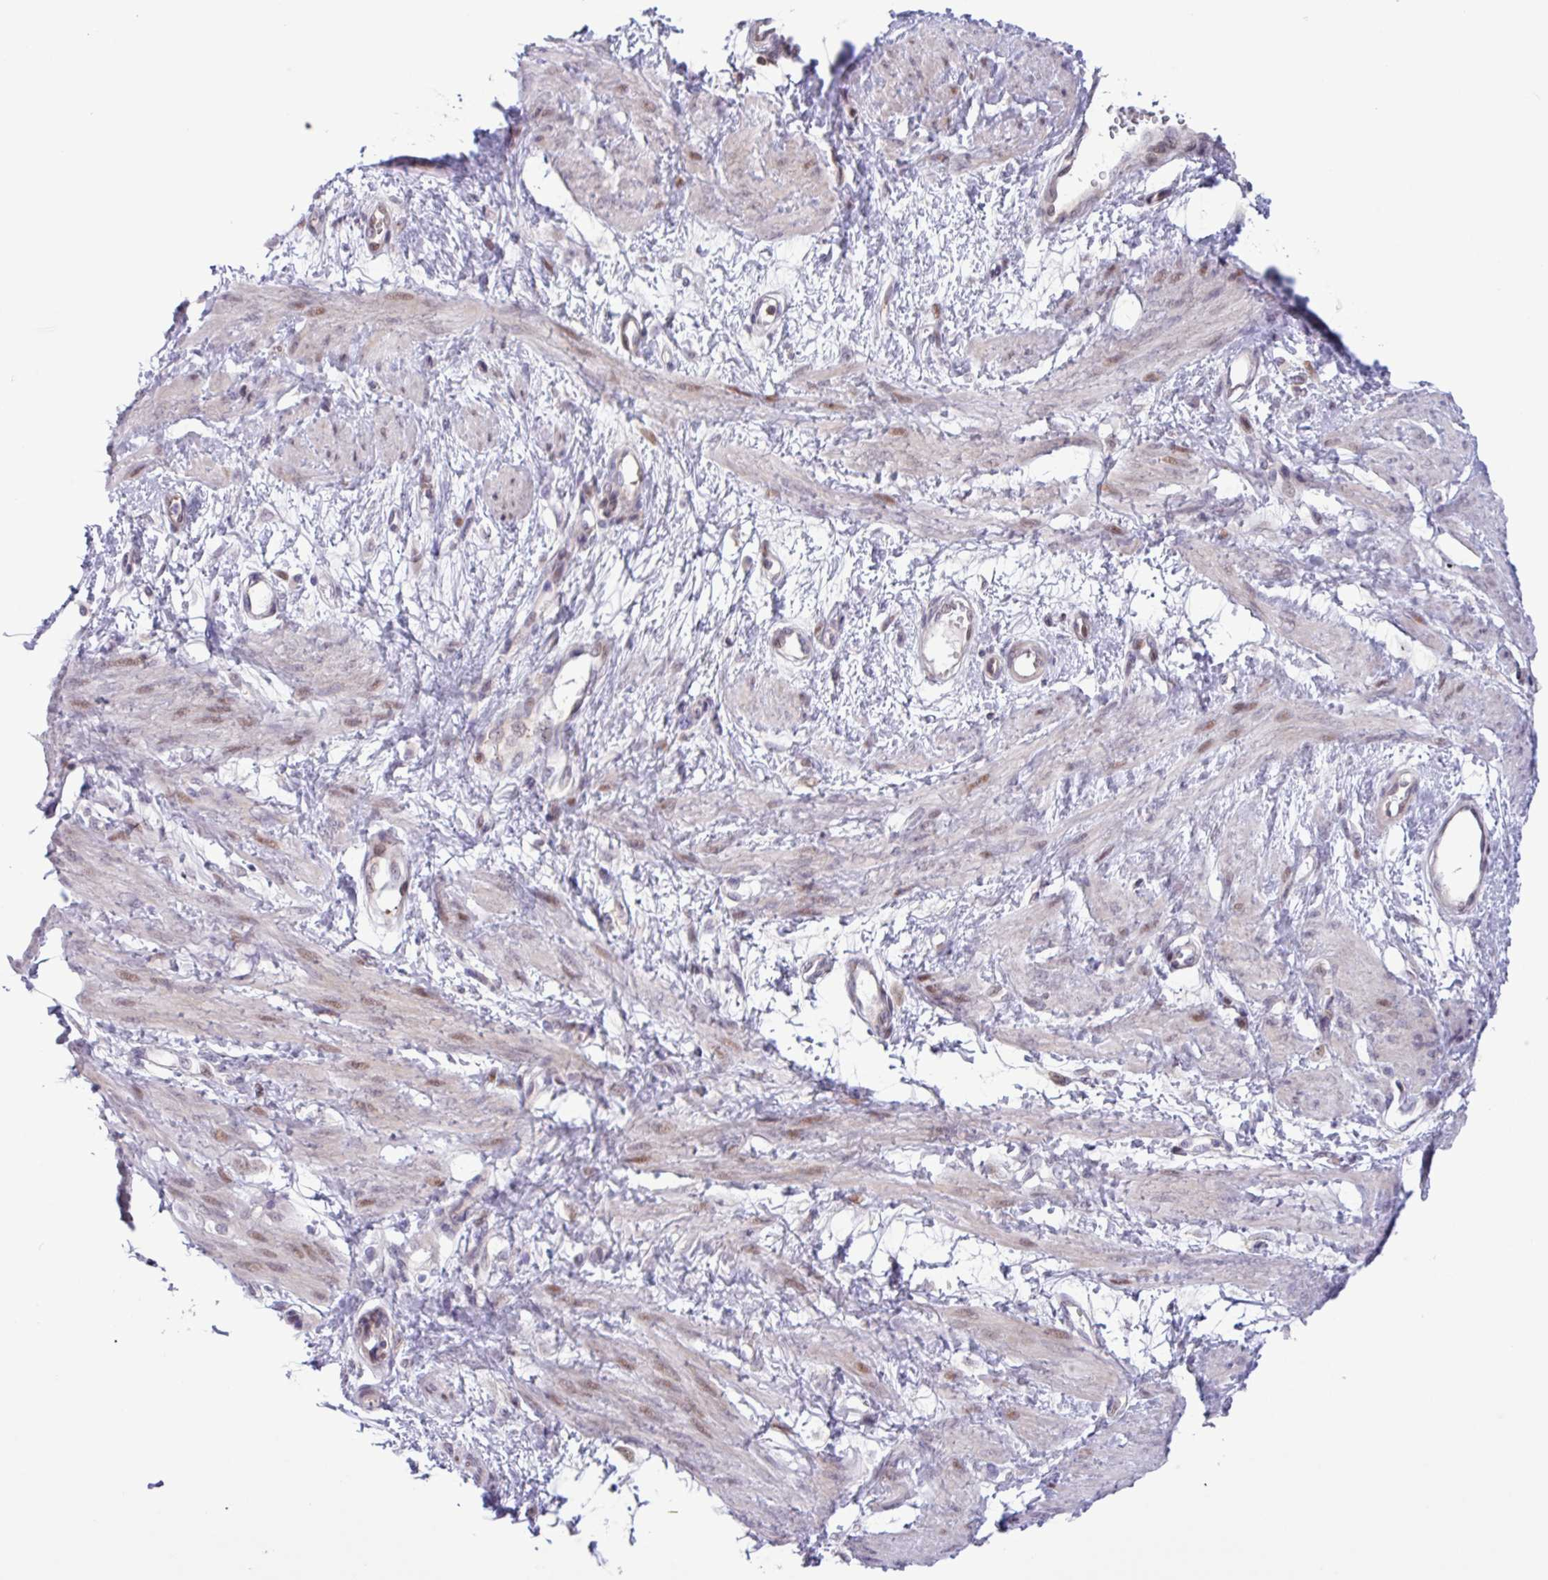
{"staining": {"intensity": "moderate", "quantity": "<25%", "location": "nuclear"}, "tissue": "smooth muscle", "cell_type": "Smooth muscle cells", "image_type": "normal", "snomed": [{"axis": "morphology", "description": "Normal tissue, NOS"}, {"axis": "topography", "description": "Smooth muscle"}, {"axis": "topography", "description": "Uterus"}], "caption": "Smooth muscle cells demonstrate moderate nuclear expression in approximately <25% of cells in normal smooth muscle.", "gene": "RTL3", "patient": {"sex": "female", "age": 39}}